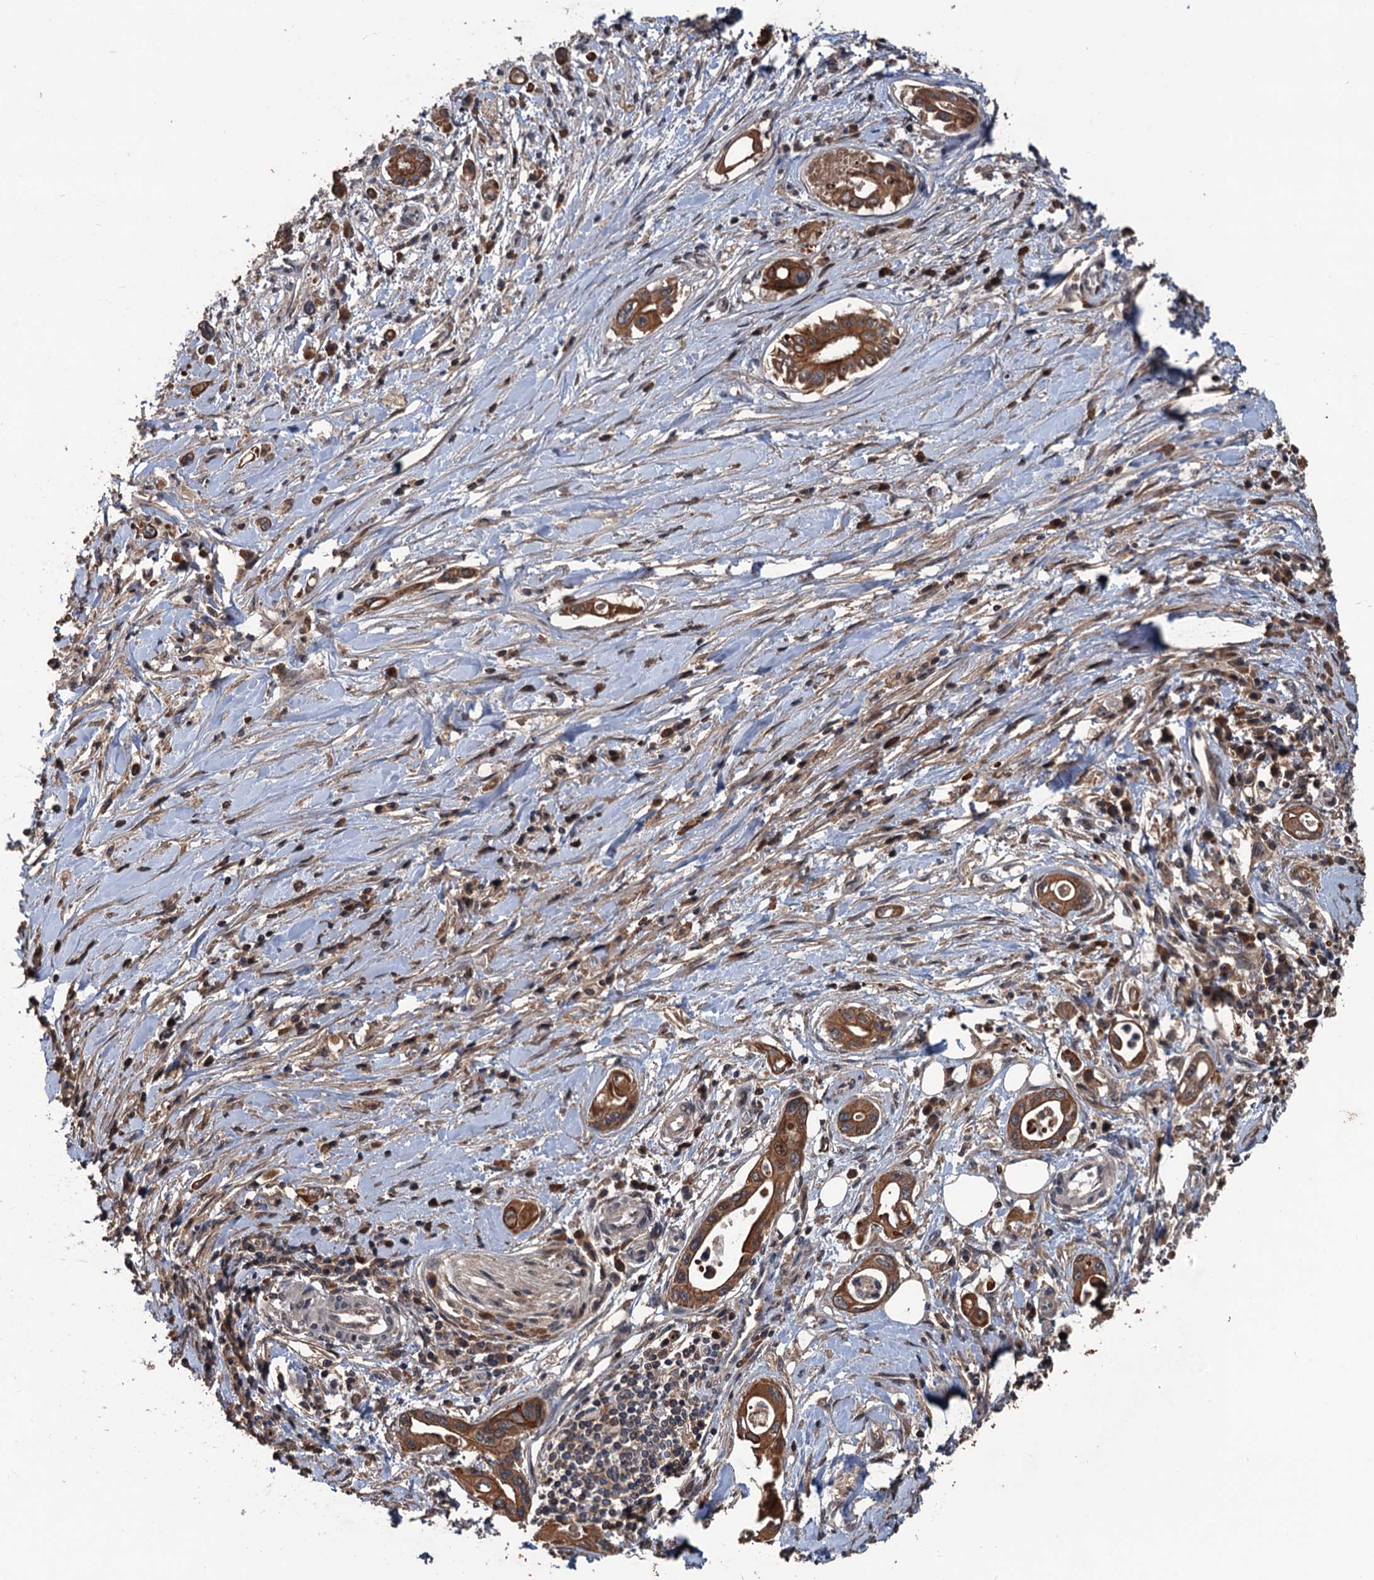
{"staining": {"intensity": "moderate", "quantity": ">75%", "location": "cytoplasmic/membranous"}, "tissue": "pancreatic cancer", "cell_type": "Tumor cells", "image_type": "cancer", "snomed": [{"axis": "morphology", "description": "Adenocarcinoma, NOS"}, {"axis": "topography", "description": "Pancreas"}], "caption": "Human adenocarcinoma (pancreatic) stained for a protein (brown) demonstrates moderate cytoplasmic/membranous positive staining in approximately >75% of tumor cells.", "gene": "ZNF438", "patient": {"sex": "female", "age": 66}}